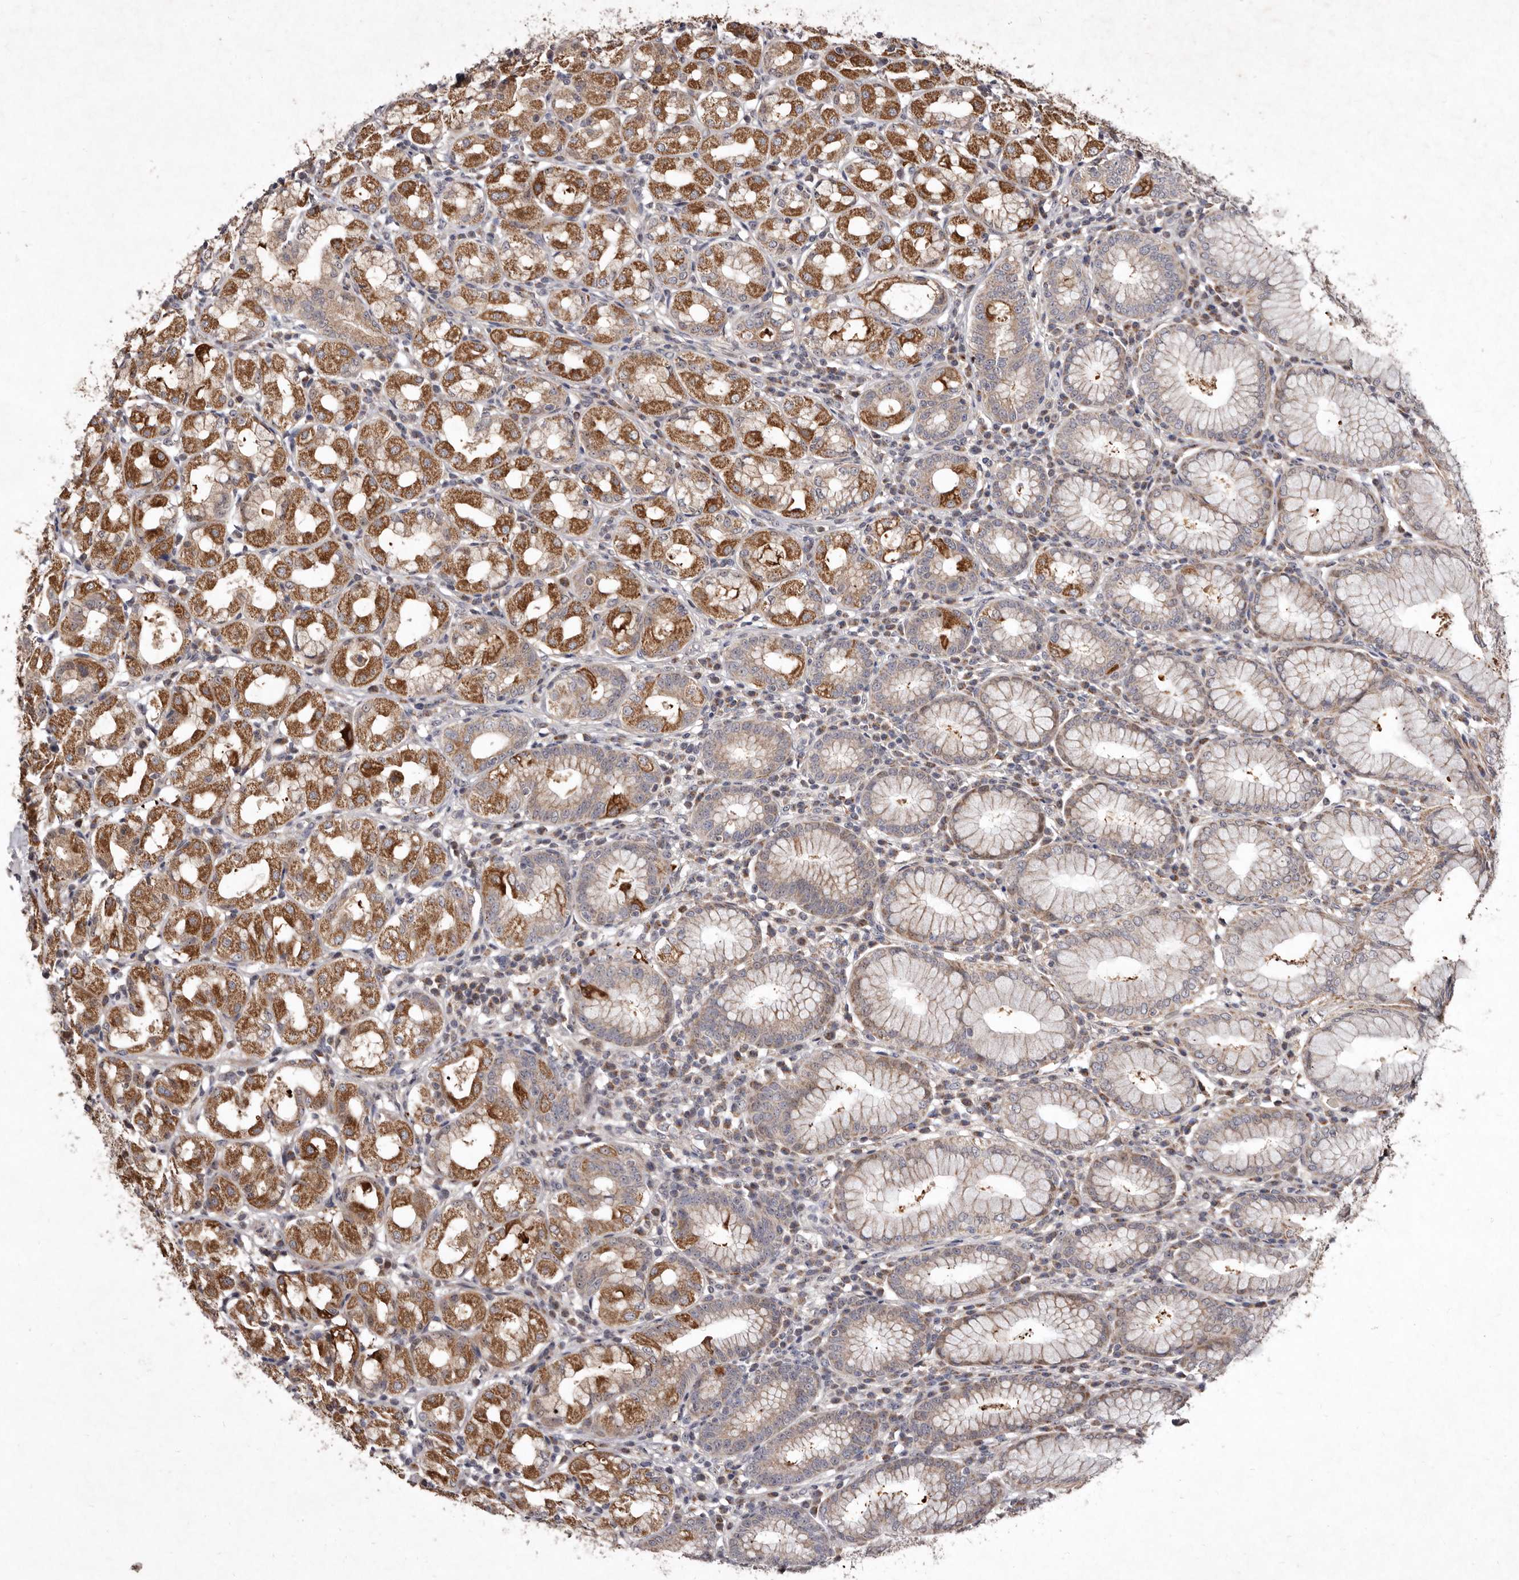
{"staining": {"intensity": "strong", "quantity": "25%-75%", "location": "cytoplasmic/membranous"}, "tissue": "stomach", "cell_type": "Glandular cells", "image_type": "normal", "snomed": [{"axis": "morphology", "description": "Normal tissue, NOS"}, {"axis": "topography", "description": "Stomach"}, {"axis": "topography", "description": "Stomach, lower"}], "caption": "Protein positivity by immunohistochemistry displays strong cytoplasmic/membranous positivity in about 25%-75% of glandular cells in normal stomach.", "gene": "FLAD1", "patient": {"sex": "female", "age": 56}}